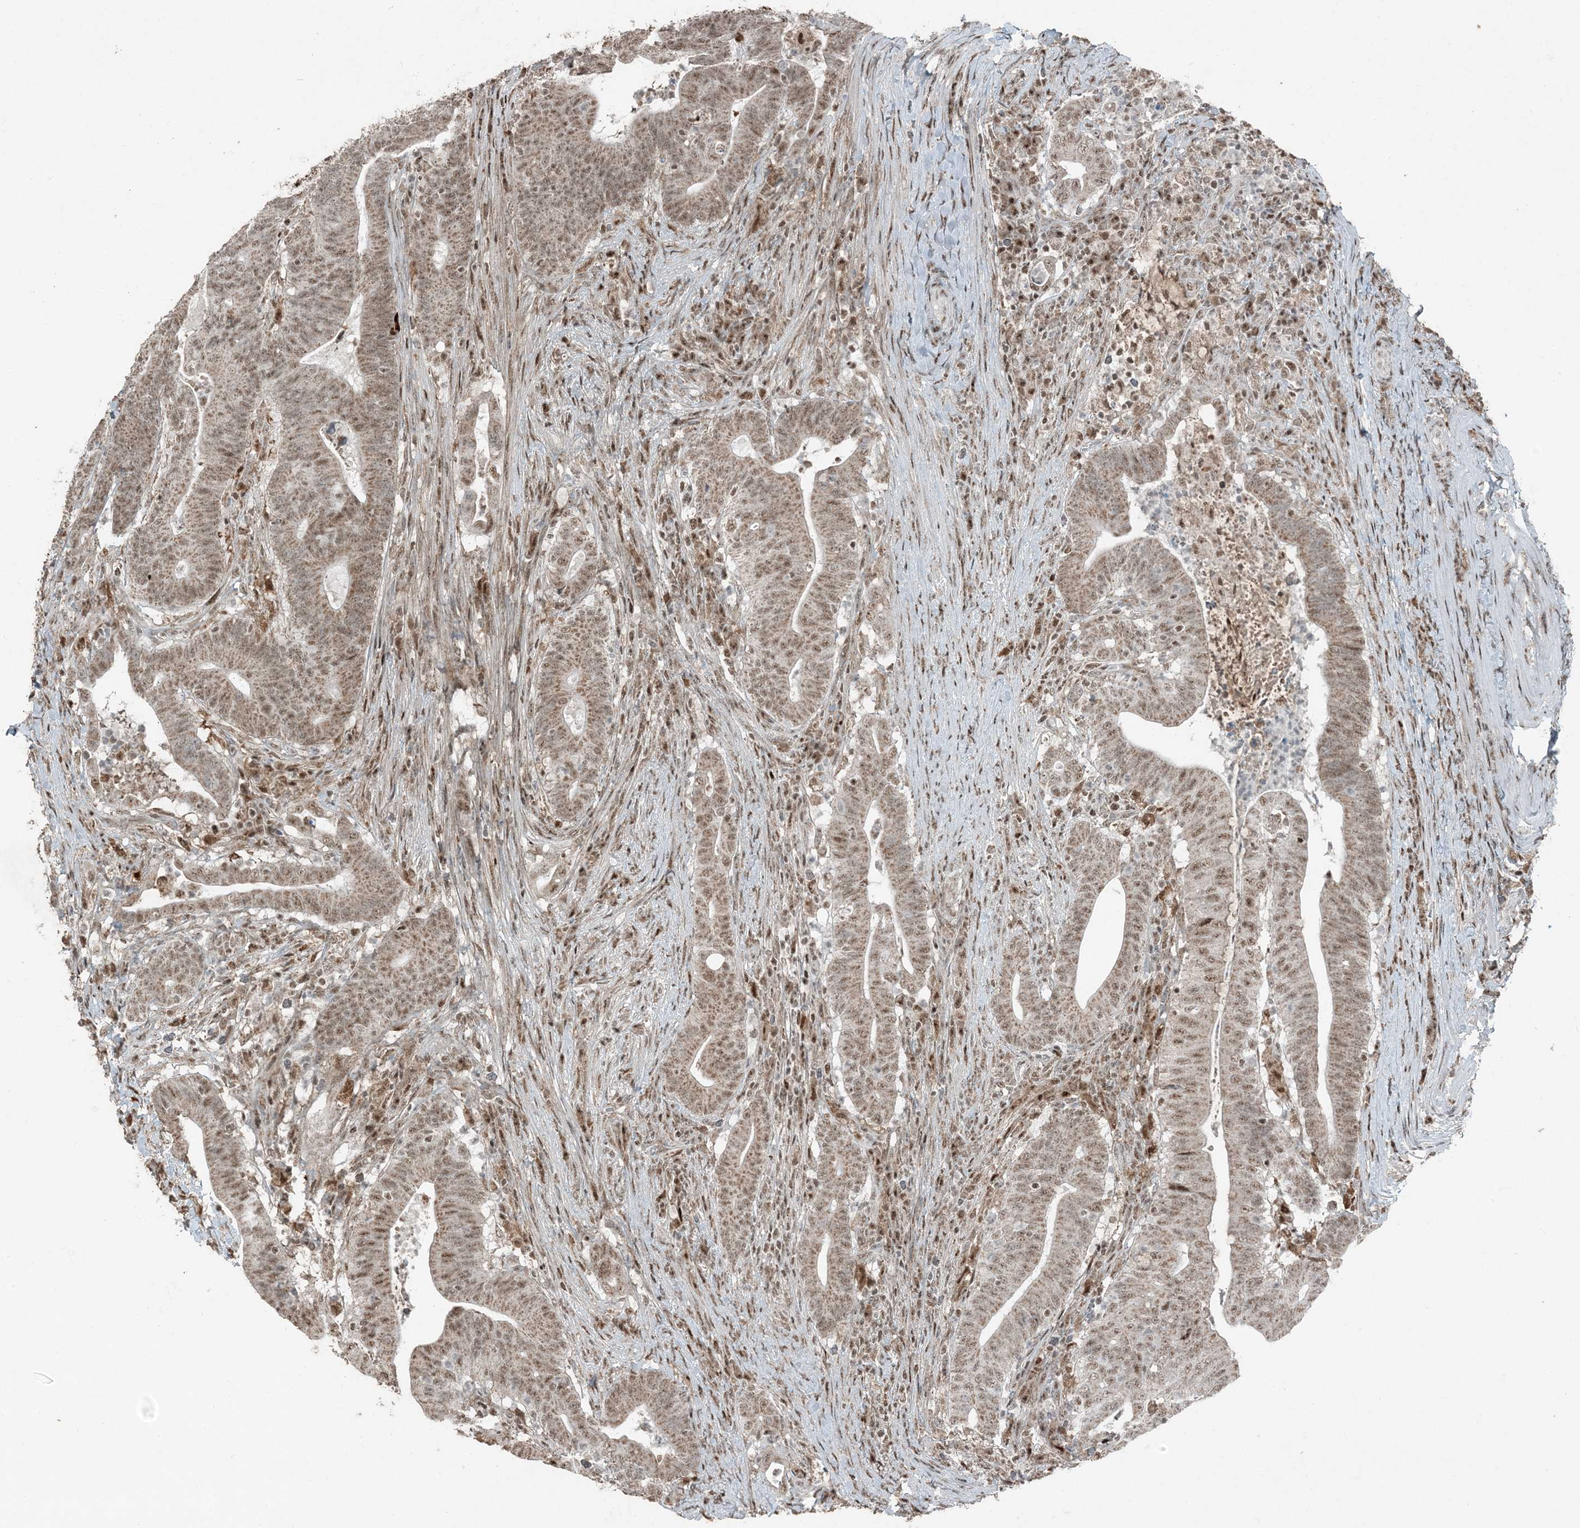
{"staining": {"intensity": "moderate", "quantity": ">75%", "location": "cytoplasmic/membranous,nuclear"}, "tissue": "colorectal cancer", "cell_type": "Tumor cells", "image_type": "cancer", "snomed": [{"axis": "morphology", "description": "Adenocarcinoma, NOS"}, {"axis": "topography", "description": "Colon"}], "caption": "The histopathology image demonstrates immunohistochemical staining of colorectal cancer (adenocarcinoma). There is moderate cytoplasmic/membranous and nuclear expression is identified in approximately >75% of tumor cells.", "gene": "TADA2B", "patient": {"sex": "female", "age": 66}}